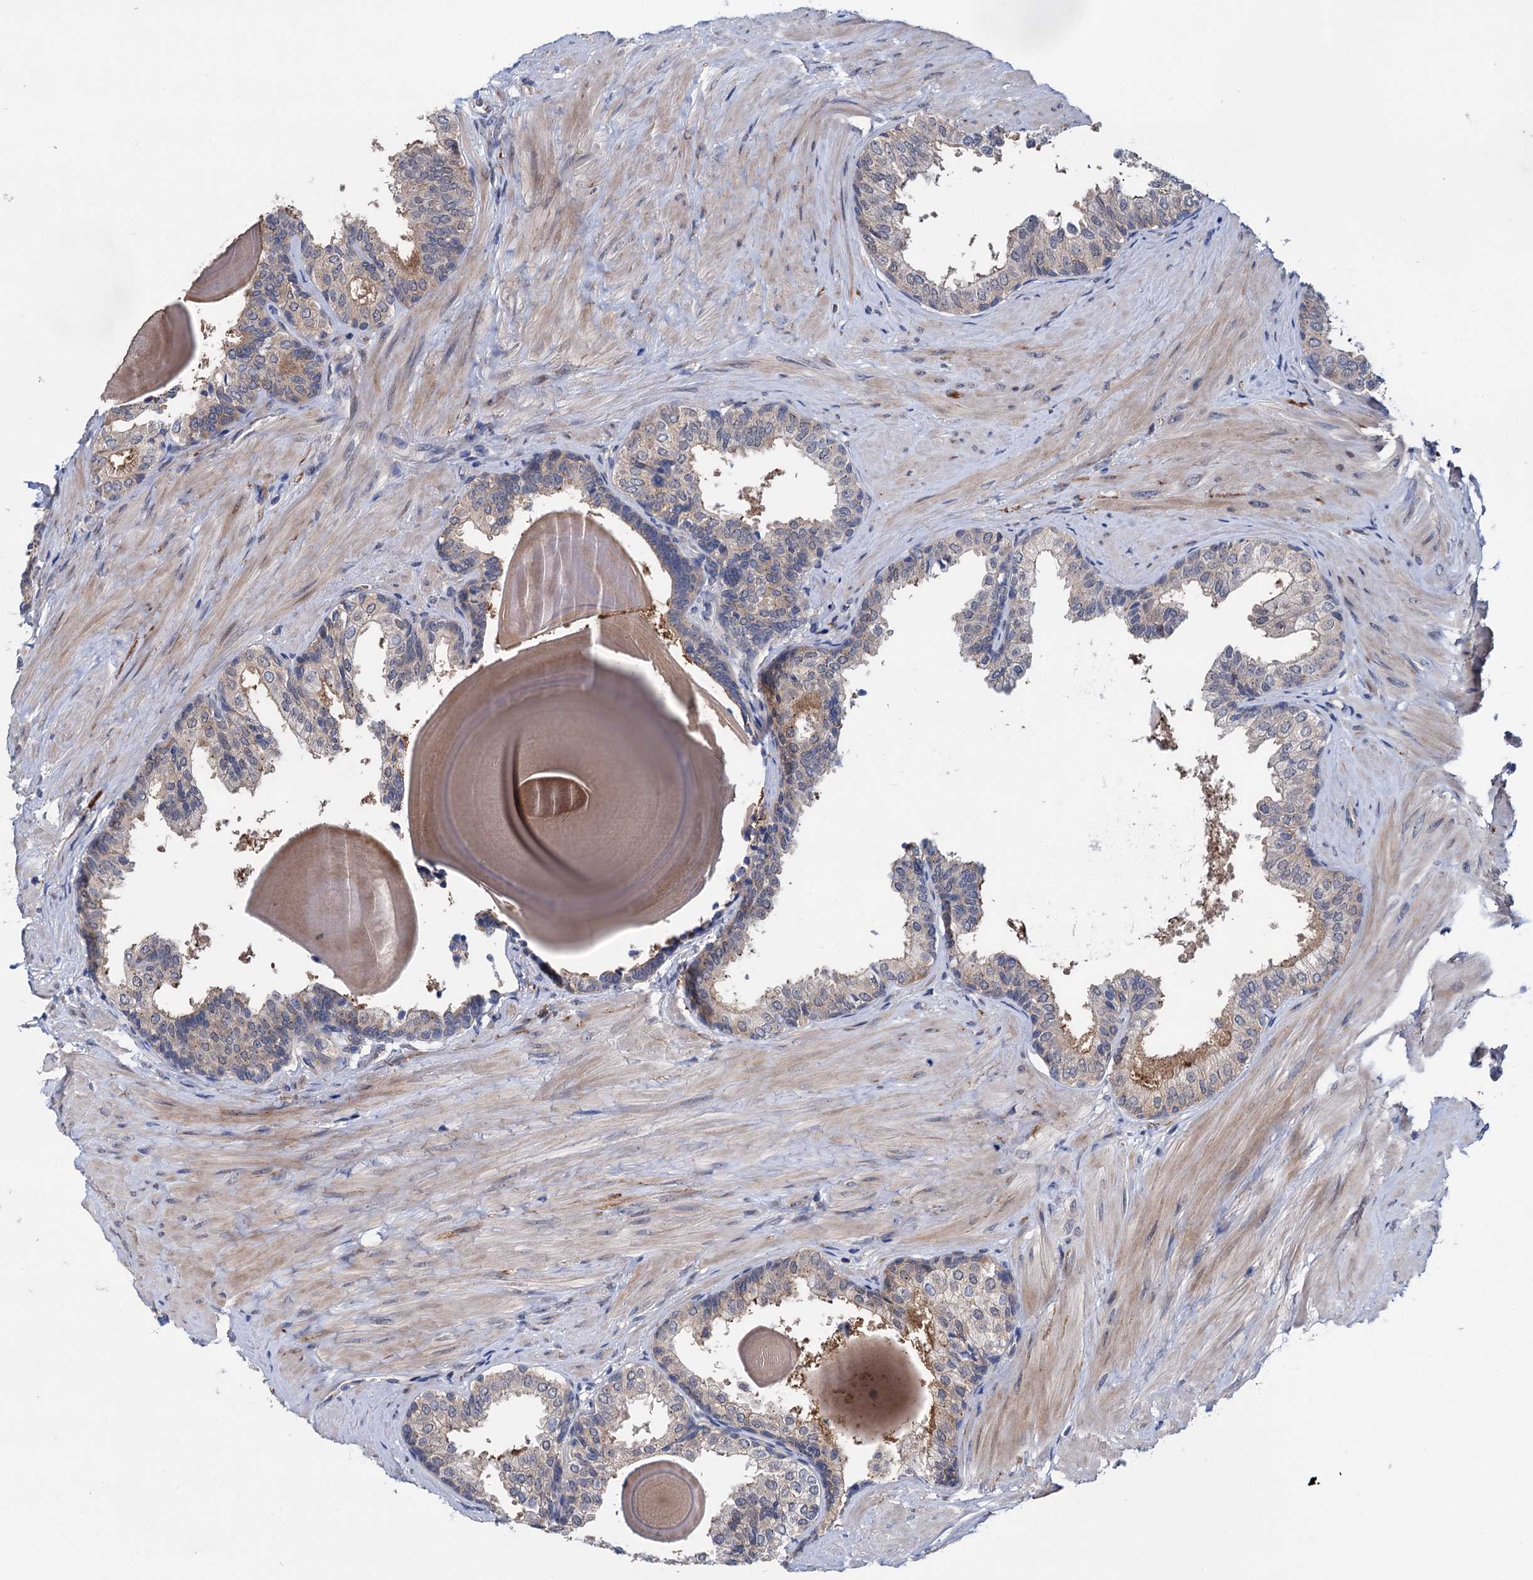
{"staining": {"intensity": "moderate", "quantity": "<25%", "location": "cytoplasmic/membranous"}, "tissue": "prostate", "cell_type": "Glandular cells", "image_type": "normal", "snomed": [{"axis": "morphology", "description": "Normal tissue, NOS"}, {"axis": "topography", "description": "Prostate"}], "caption": "Immunohistochemical staining of normal human prostate exhibits moderate cytoplasmic/membranous protein expression in approximately <25% of glandular cells. The staining was performed using DAB (3,3'-diaminobenzidine) to visualize the protein expression in brown, while the nuclei were stained in blue with hematoxylin (Magnification: 20x).", "gene": "EYA4", "patient": {"sex": "male", "age": 48}}